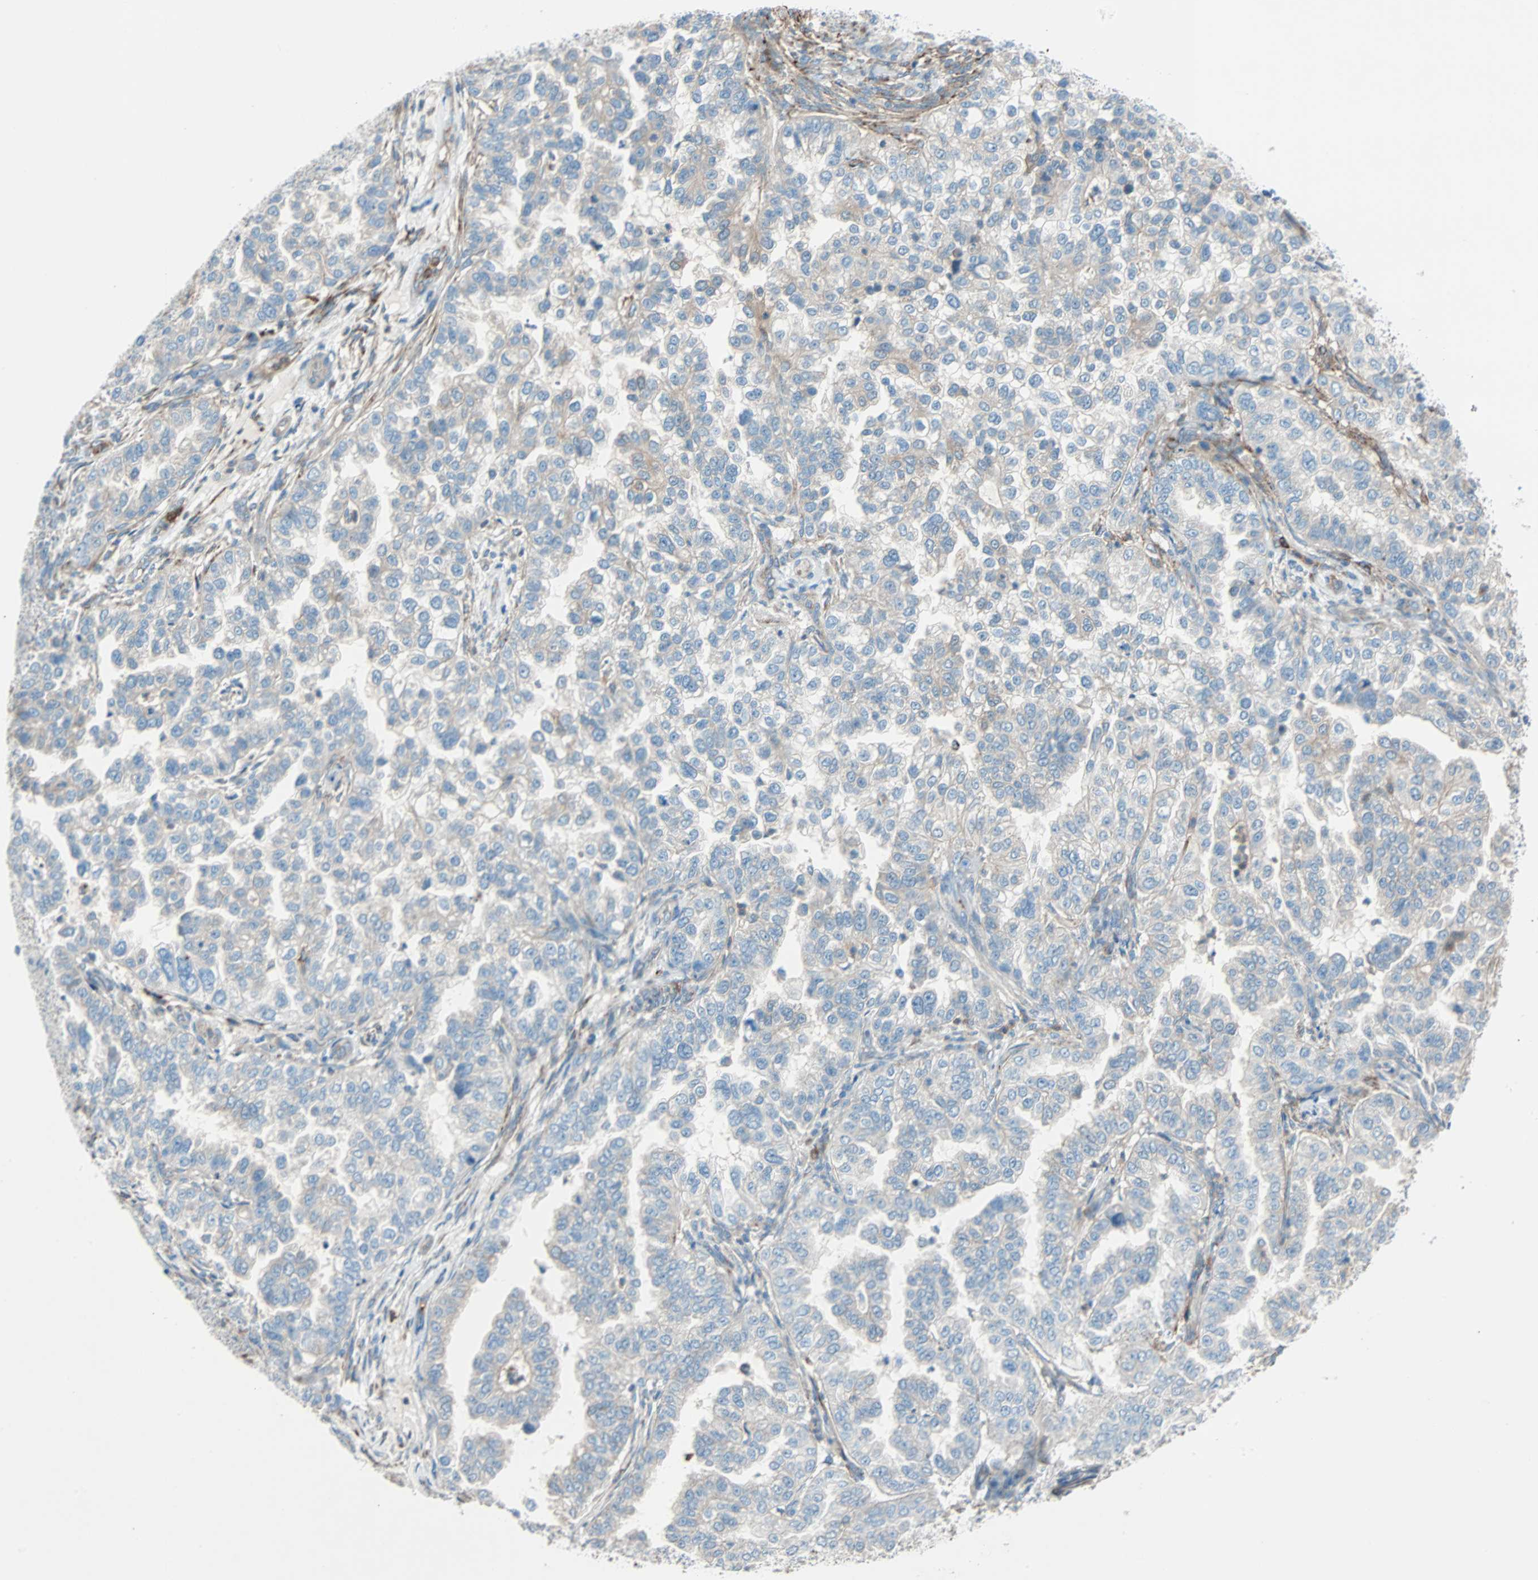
{"staining": {"intensity": "moderate", "quantity": ">75%", "location": "cytoplasmic/membranous"}, "tissue": "endometrial cancer", "cell_type": "Tumor cells", "image_type": "cancer", "snomed": [{"axis": "morphology", "description": "Adenocarcinoma, NOS"}, {"axis": "topography", "description": "Endometrium"}], "caption": "Endometrial adenocarcinoma stained for a protein demonstrates moderate cytoplasmic/membranous positivity in tumor cells. (Brightfield microscopy of DAB IHC at high magnification).", "gene": "LY6G6F", "patient": {"sex": "female", "age": 85}}